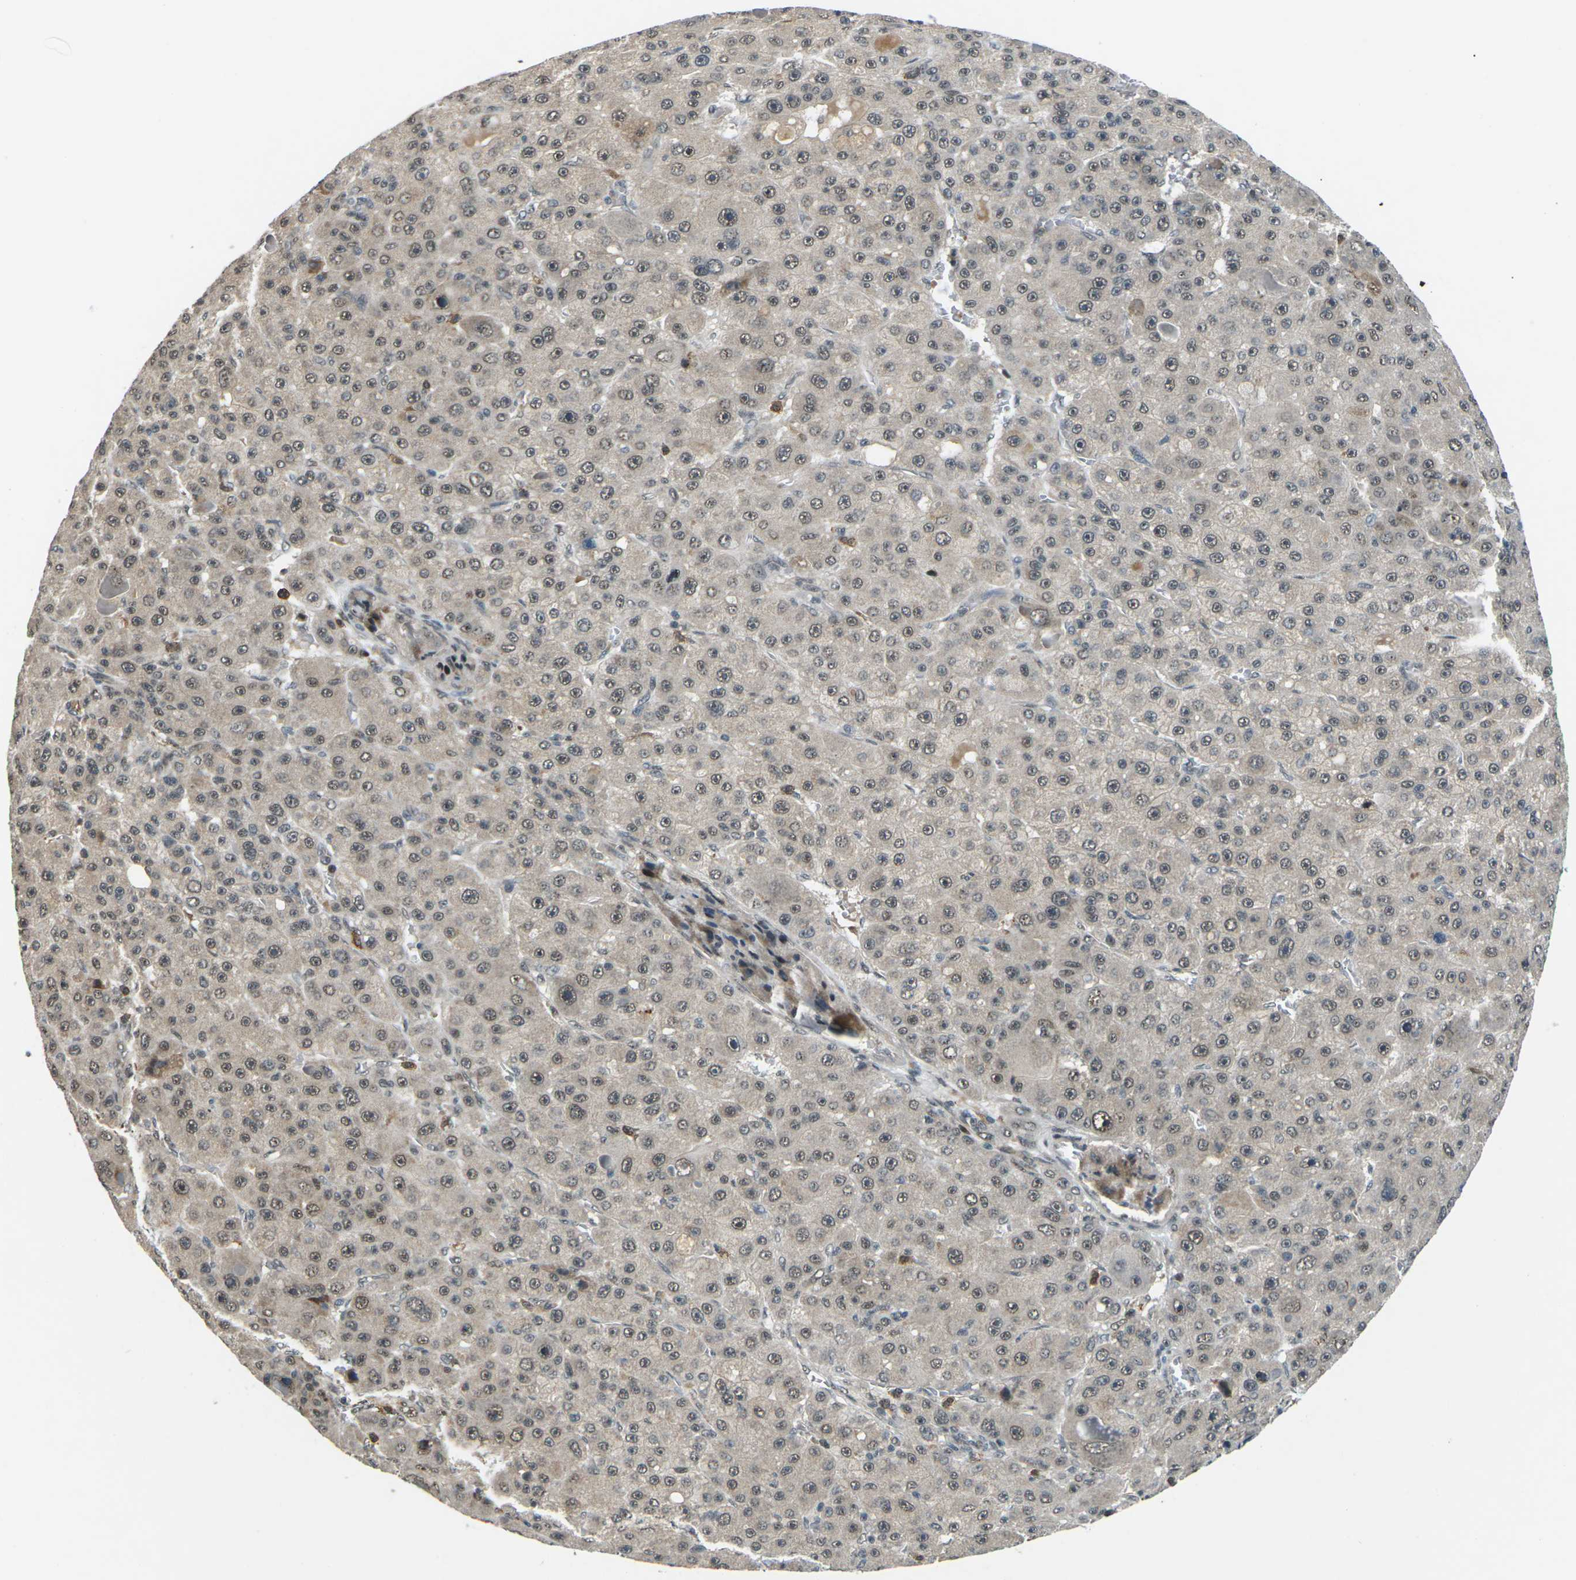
{"staining": {"intensity": "moderate", "quantity": ">75%", "location": "cytoplasmic/membranous,nuclear"}, "tissue": "liver cancer", "cell_type": "Tumor cells", "image_type": "cancer", "snomed": [{"axis": "morphology", "description": "Carcinoma, Hepatocellular, NOS"}, {"axis": "topography", "description": "Liver"}], "caption": "High-power microscopy captured an immunohistochemistry image of liver cancer, revealing moderate cytoplasmic/membranous and nuclear staining in approximately >75% of tumor cells. Using DAB (brown) and hematoxylin (blue) stains, captured at high magnification using brightfield microscopy.", "gene": "UBE2S", "patient": {"sex": "male", "age": 76}}